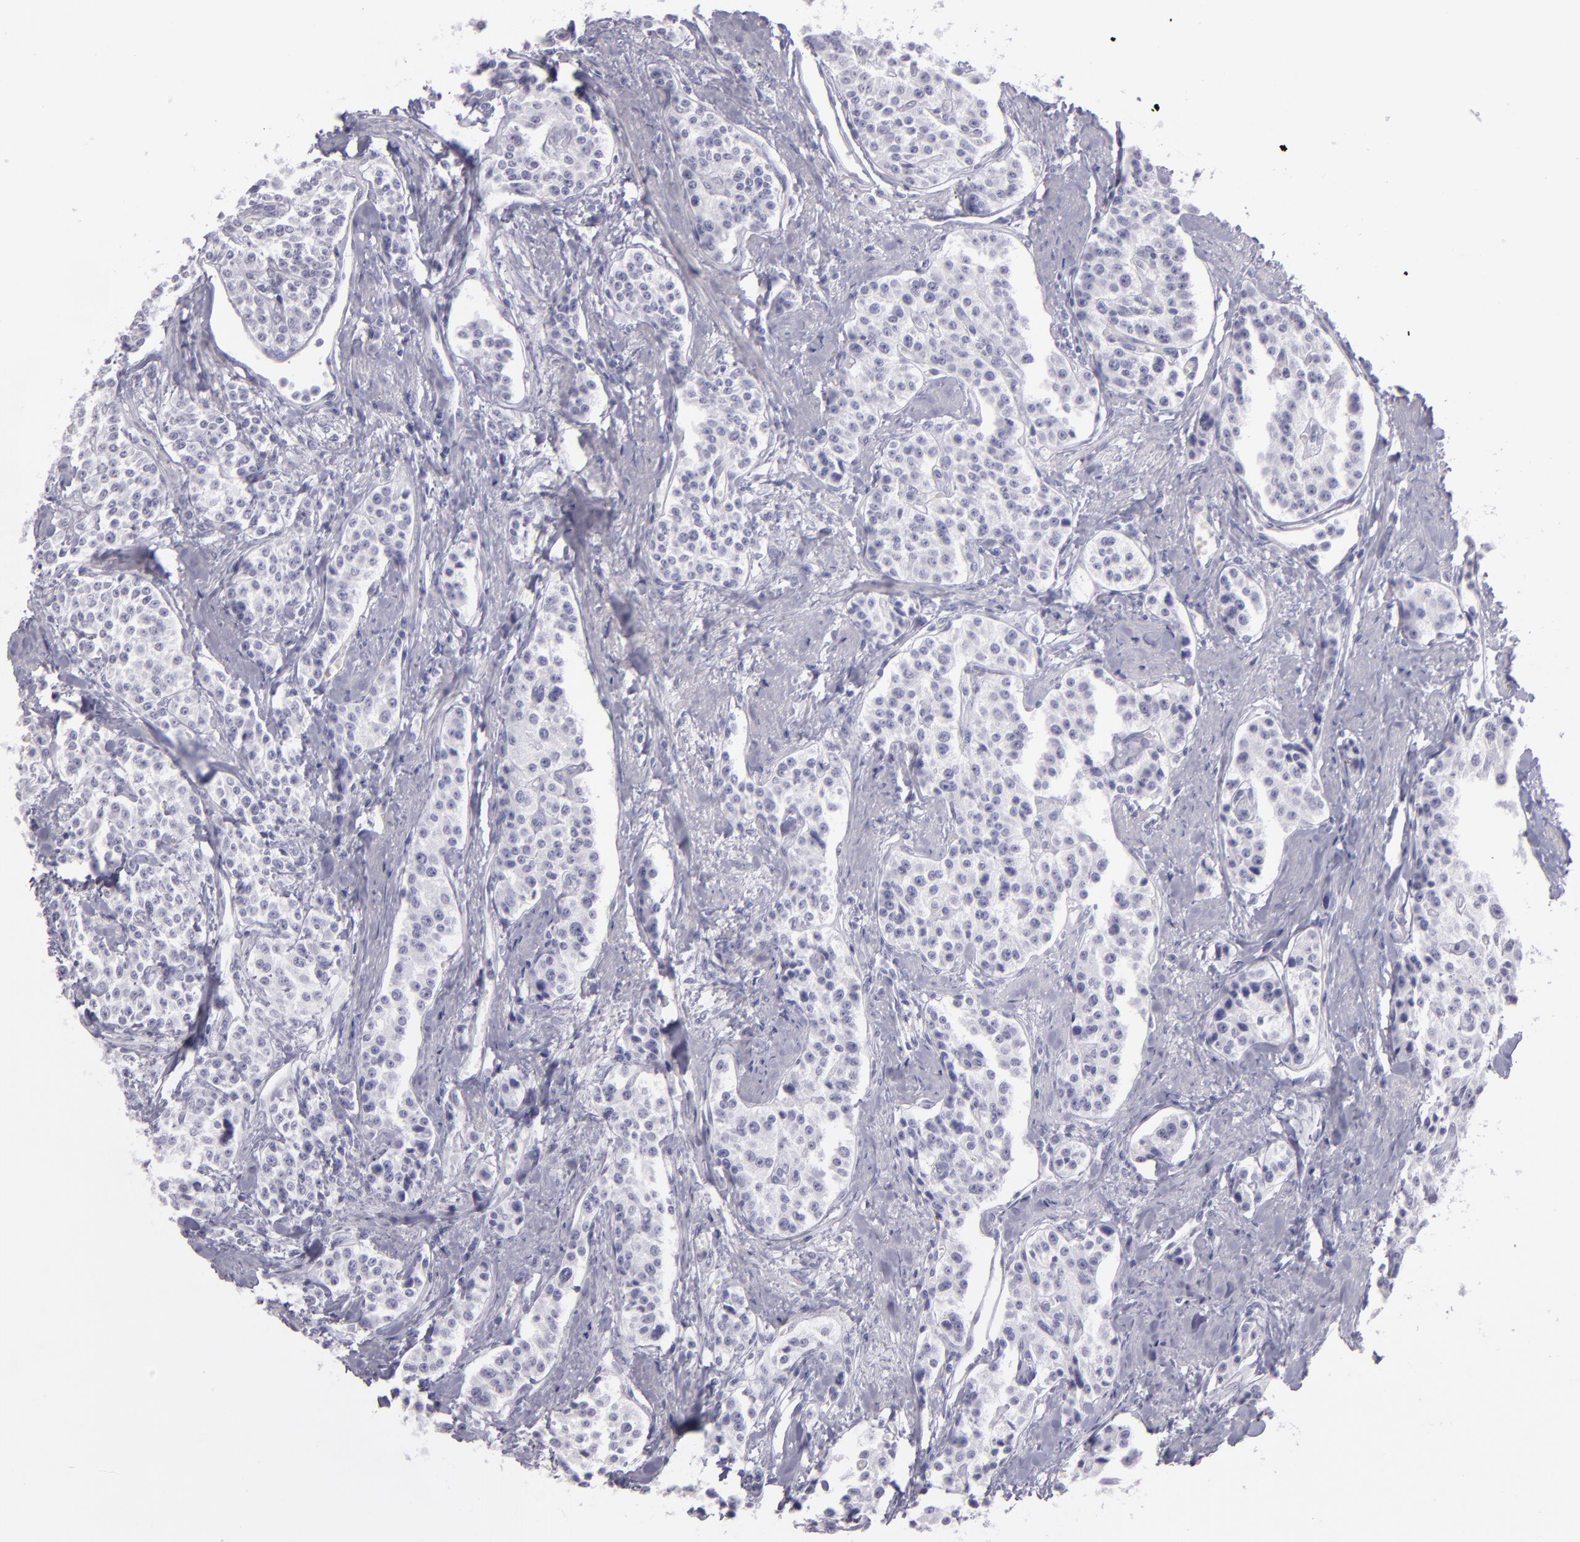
{"staining": {"intensity": "negative", "quantity": "none", "location": "none"}, "tissue": "carcinoid", "cell_type": "Tumor cells", "image_type": "cancer", "snomed": [{"axis": "morphology", "description": "Carcinoid, malignant, NOS"}, {"axis": "topography", "description": "Stomach"}], "caption": "Carcinoid was stained to show a protein in brown. There is no significant staining in tumor cells. The staining was performed using DAB (3,3'-diaminobenzidine) to visualize the protein expression in brown, while the nuclei were stained in blue with hematoxylin (Magnification: 20x).", "gene": "MCM3", "patient": {"sex": "female", "age": 76}}